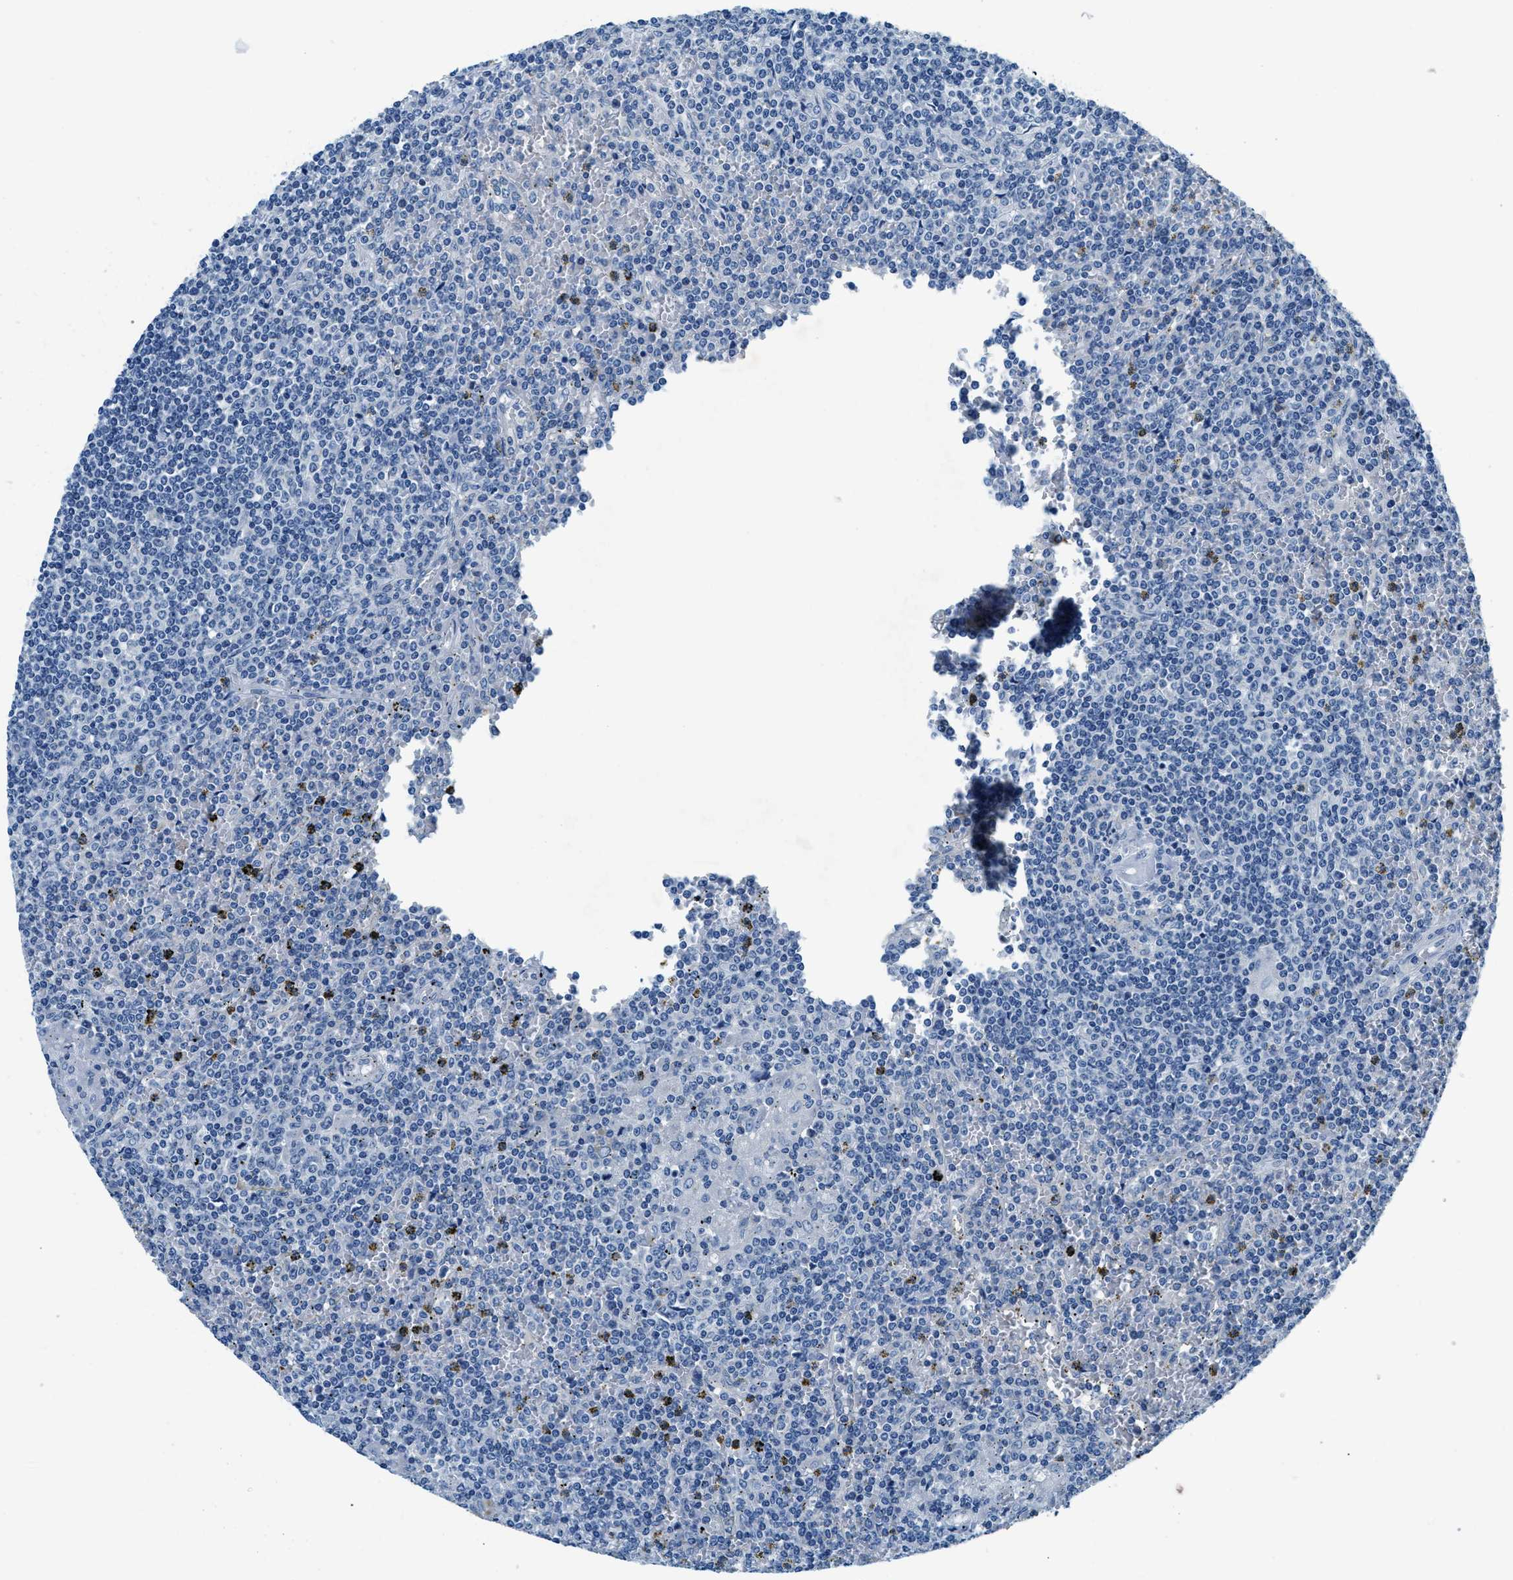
{"staining": {"intensity": "negative", "quantity": "none", "location": "none"}, "tissue": "lymphoma", "cell_type": "Tumor cells", "image_type": "cancer", "snomed": [{"axis": "morphology", "description": "Malignant lymphoma, non-Hodgkin's type, Low grade"}, {"axis": "topography", "description": "Spleen"}], "caption": "Image shows no significant protein expression in tumor cells of lymphoma.", "gene": "UBAC2", "patient": {"sex": "female", "age": 19}}